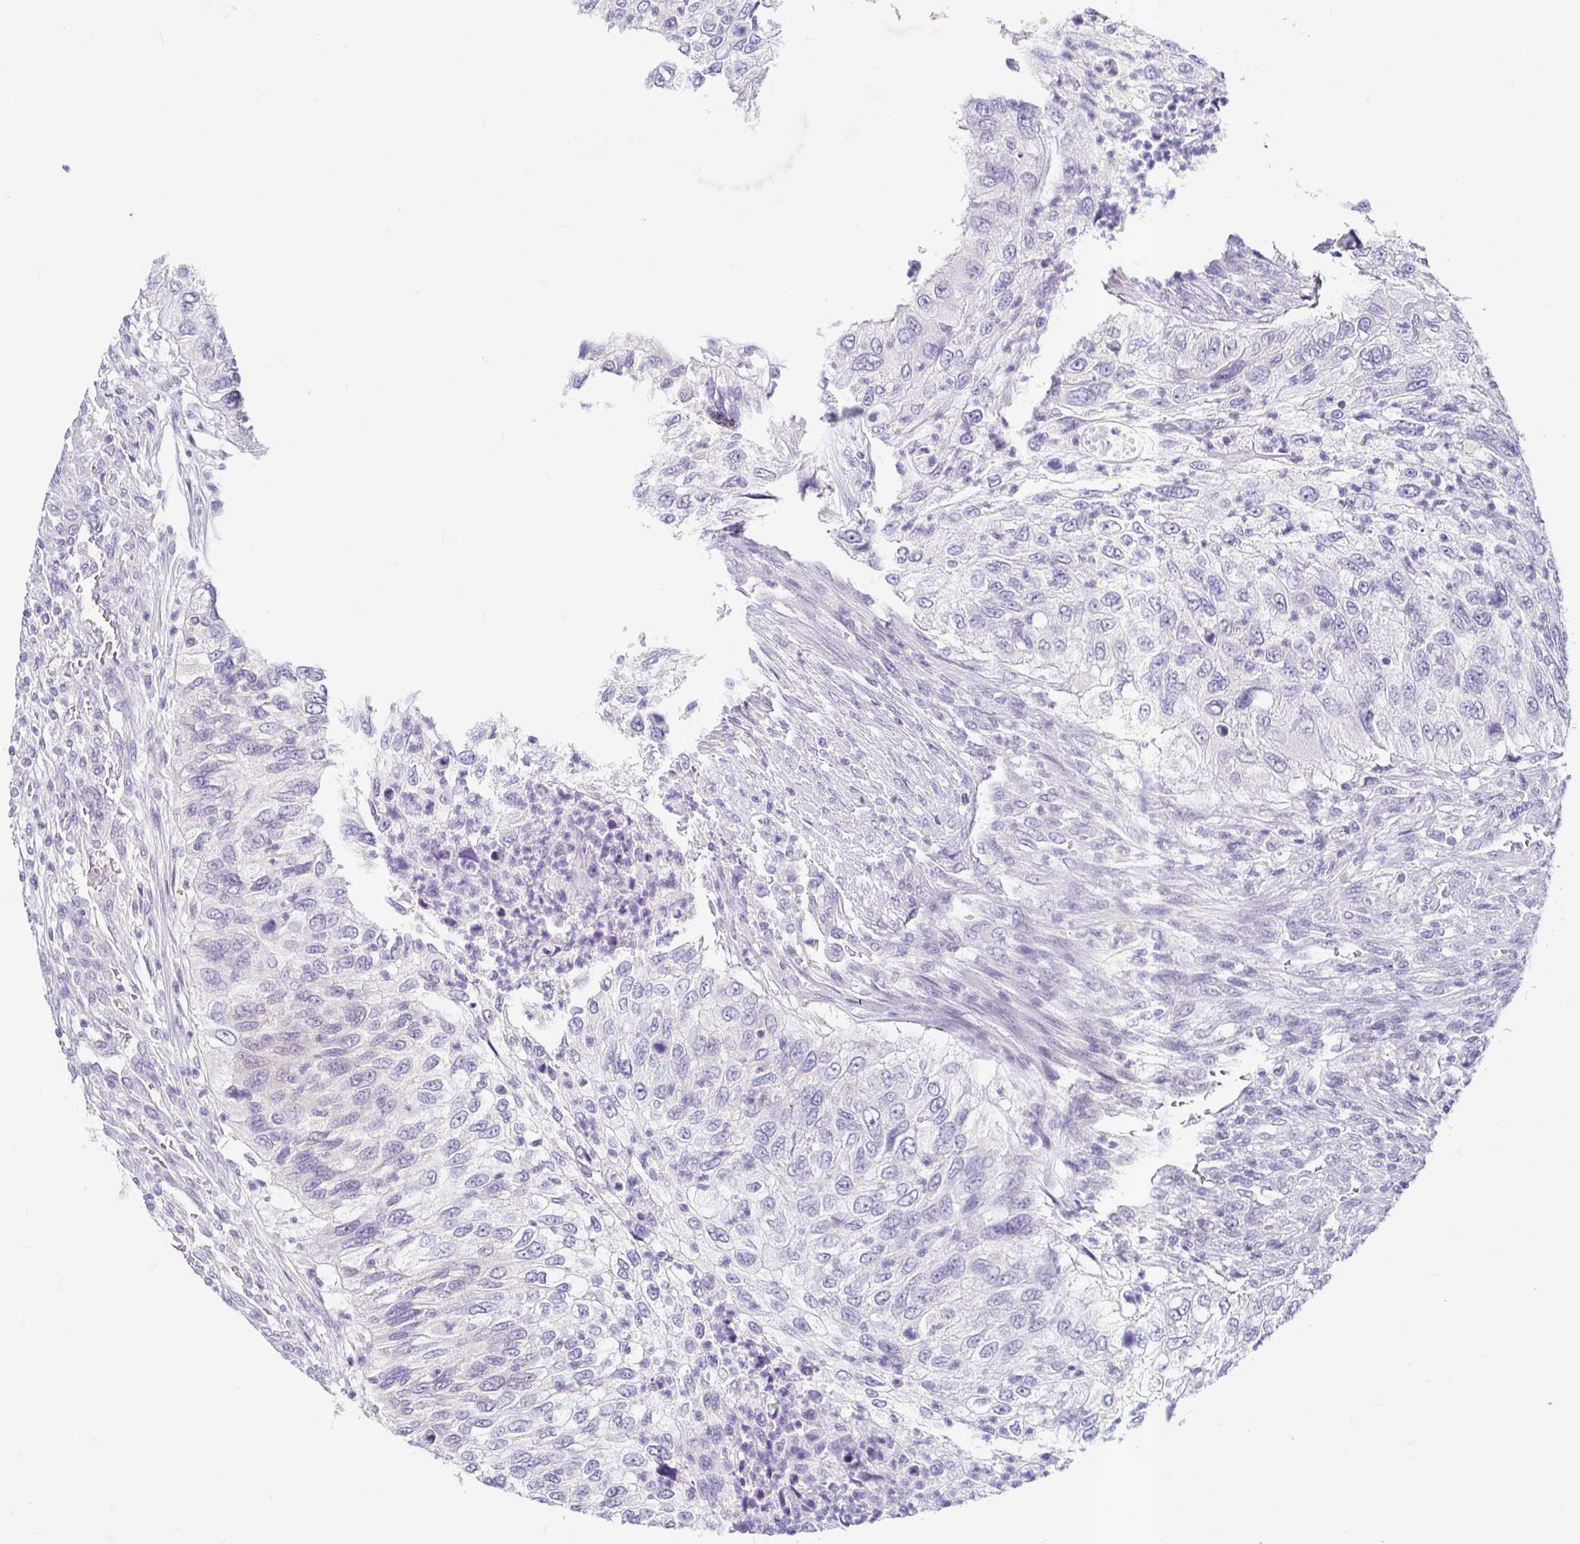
{"staining": {"intensity": "negative", "quantity": "none", "location": "none"}, "tissue": "urothelial cancer", "cell_type": "Tumor cells", "image_type": "cancer", "snomed": [{"axis": "morphology", "description": "Urothelial carcinoma, High grade"}, {"axis": "topography", "description": "Urinary bladder"}], "caption": "DAB (3,3'-diaminobenzidine) immunohistochemical staining of urothelial cancer shows no significant positivity in tumor cells. (DAB IHC with hematoxylin counter stain).", "gene": "ADH1A", "patient": {"sex": "female", "age": 60}}